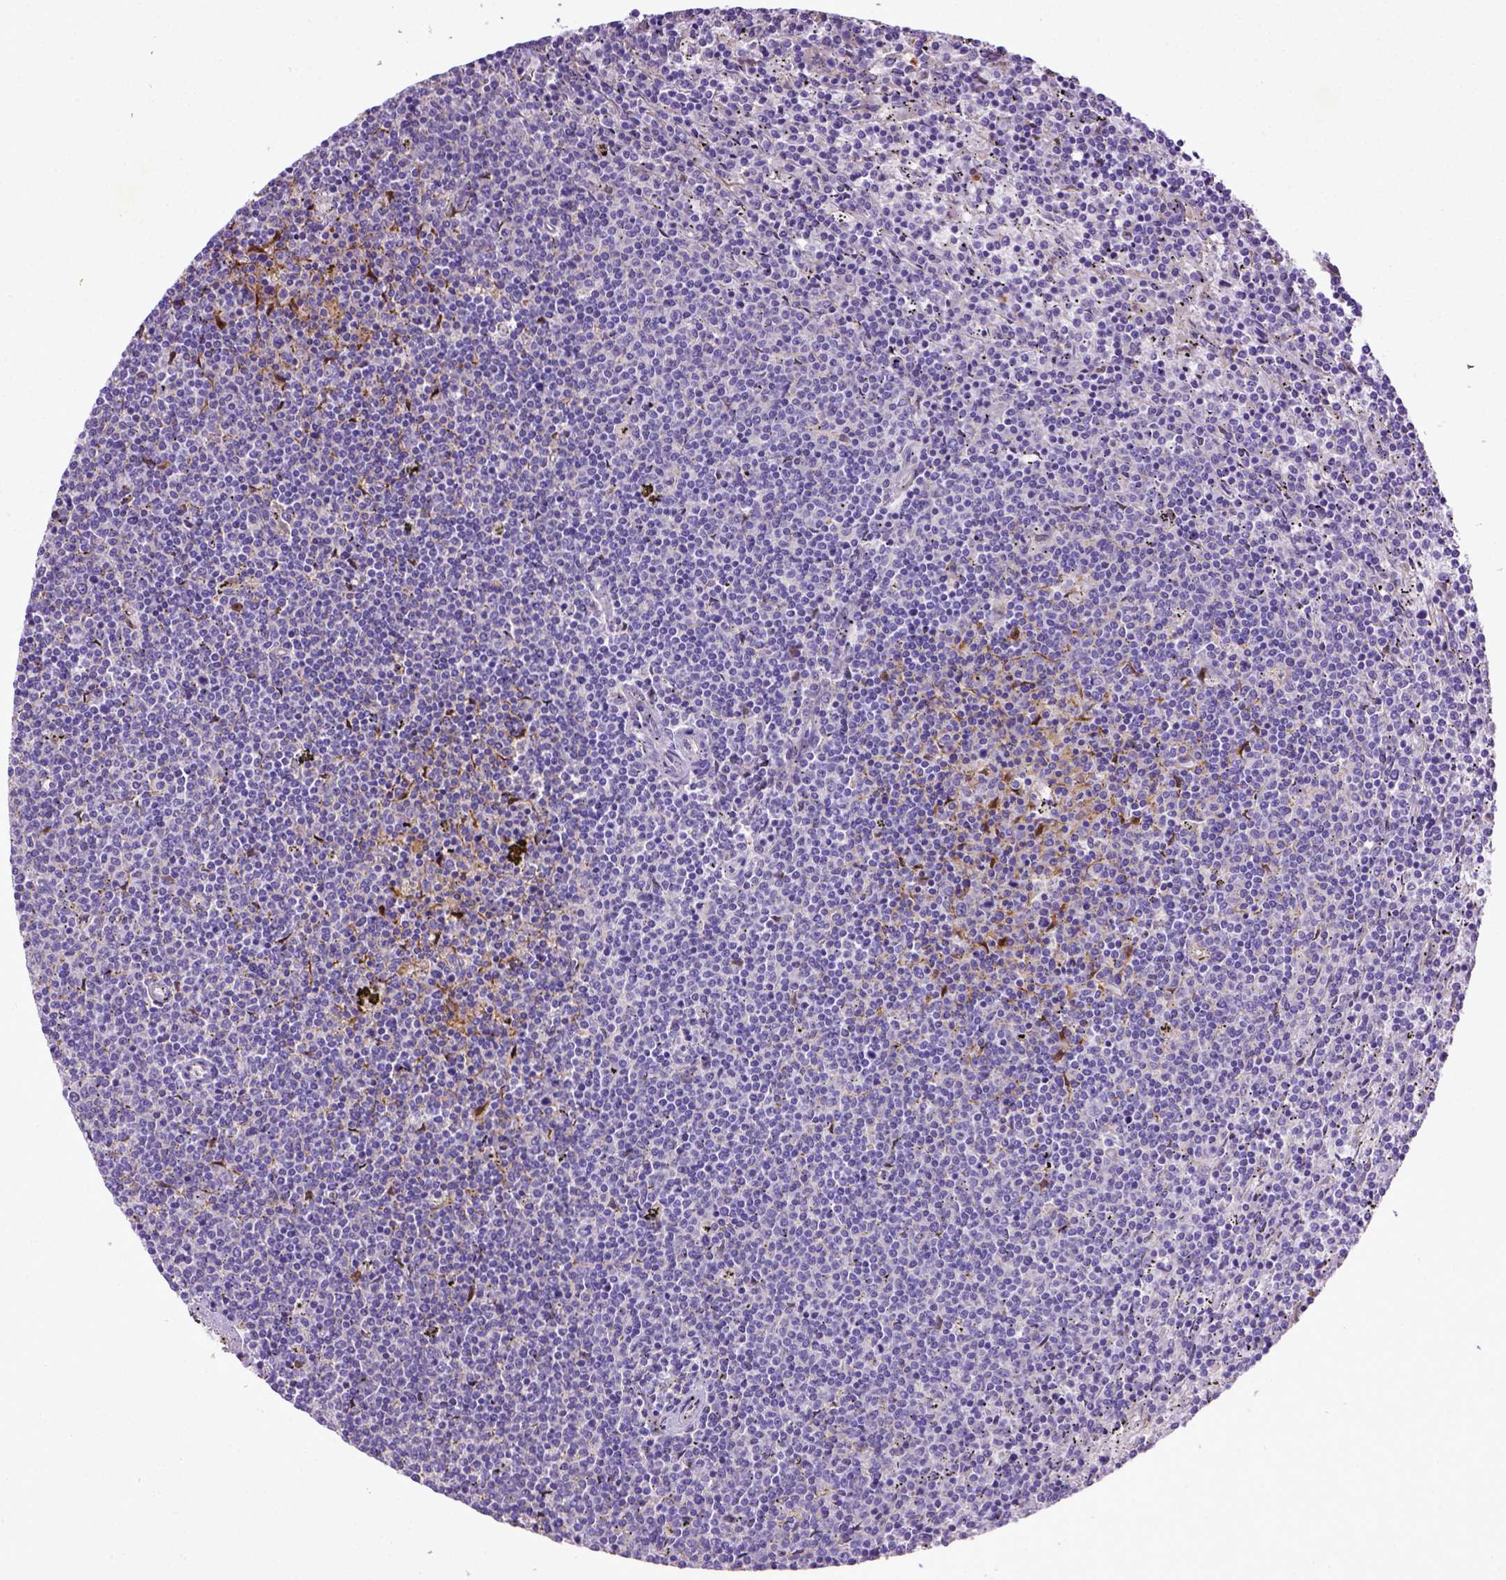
{"staining": {"intensity": "negative", "quantity": "none", "location": "none"}, "tissue": "lymphoma", "cell_type": "Tumor cells", "image_type": "cancer", "snomed": [{"axis": "morphology", "description": "Malignant lymphoma, non-Hodgkin's type, Low grade"}, {"axis": "topography", "description": "Spleen"}], "caption": "Immunohistochemistry (IHC) of human malignant lymphoma, non-Hodgkin's type (low-grade) displays no staining in tumor cells.", "gene": "DEPDC1B", "patient": {"sex": "female", "age": 50}}